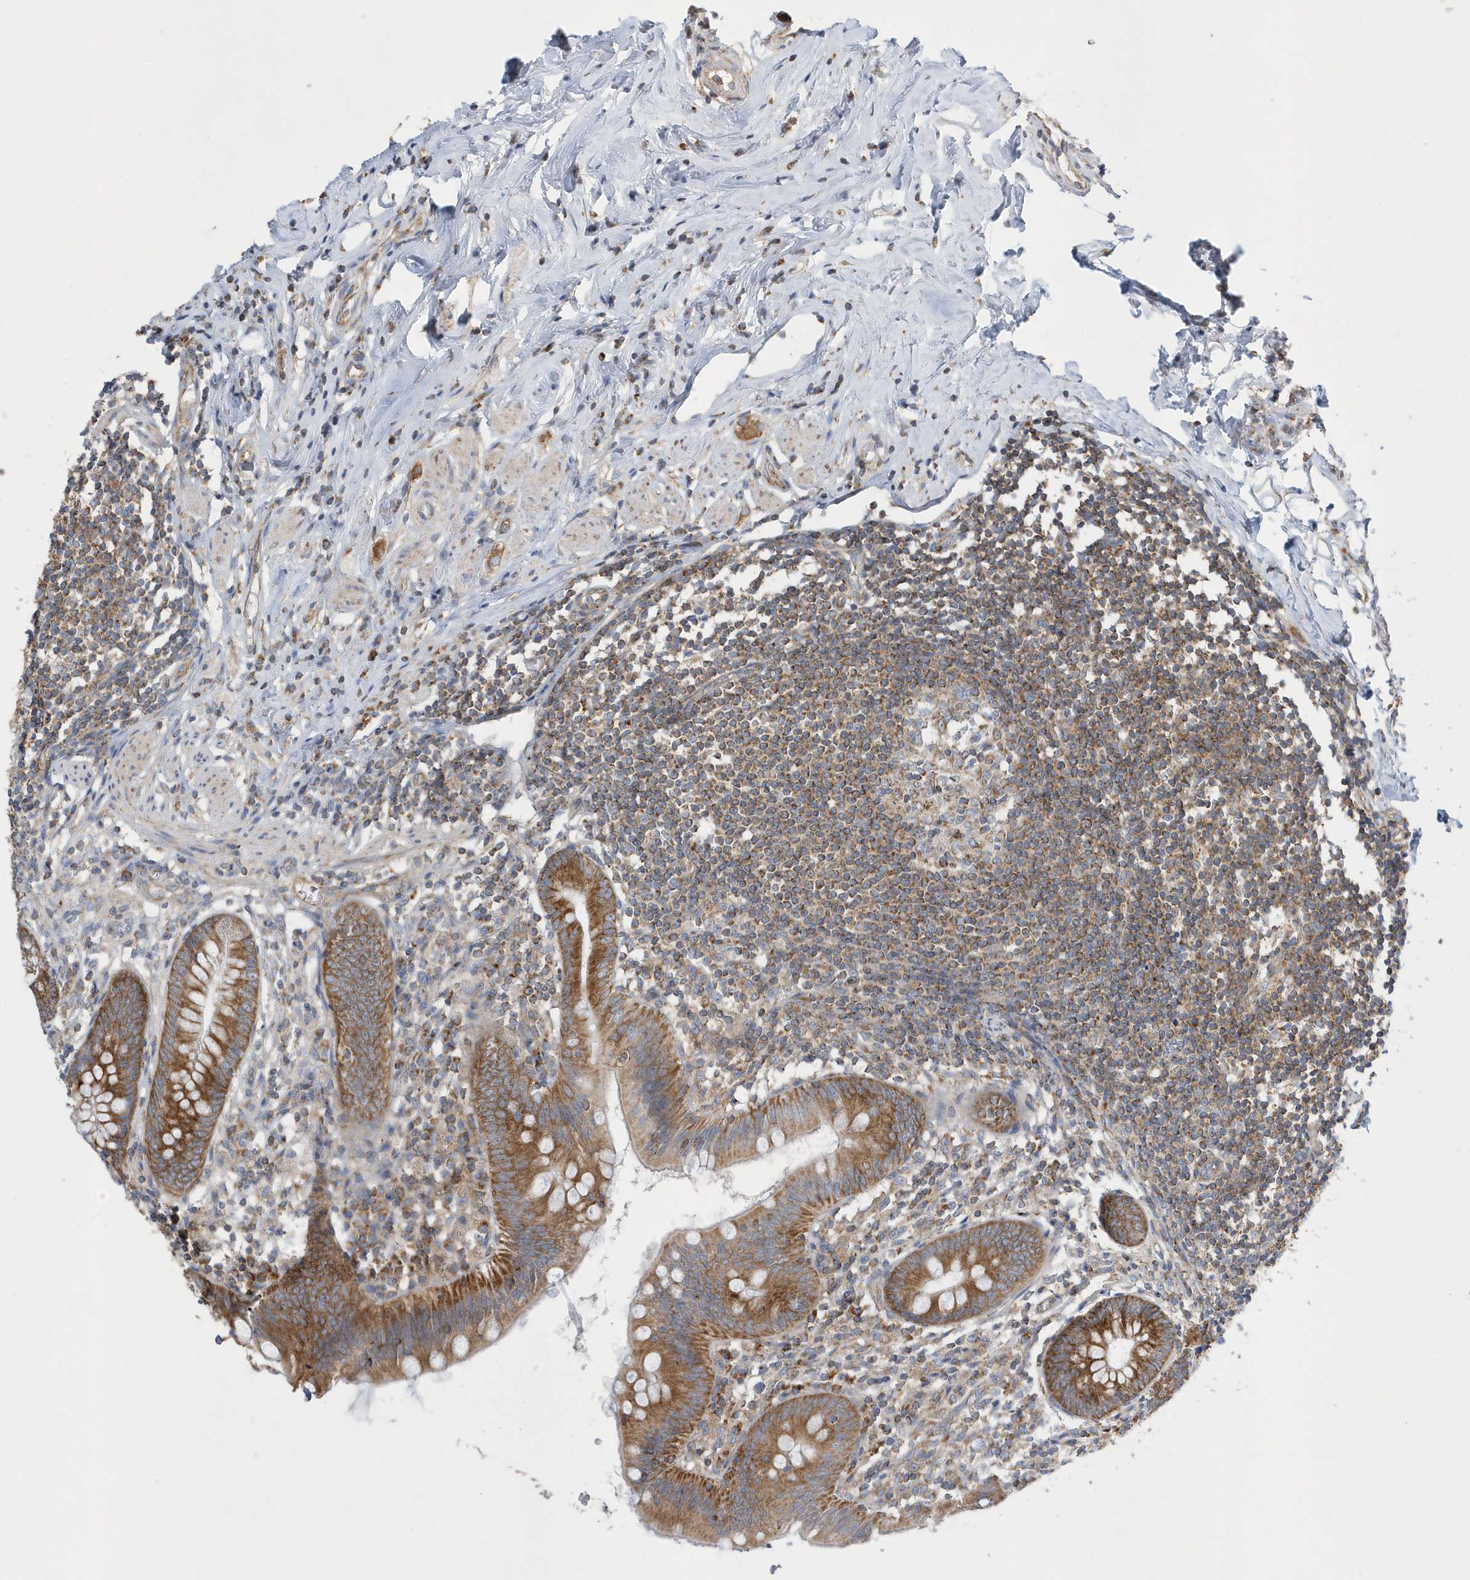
{"staining": {"intensity": "strong", "quantity": ">75%", "location": "cytoplasmic/membranous"}, "tissue": "appendix", "cell_type": "Glandular cells", "image_type": "normal", "snomed": [{"axis": "morphology", "description": "Normal tissue, NOS"}, {"axis": "topography", "description": "Appendix"}], "caption": "Immunohistochemical staining of unremarkable human appendix shows high levels of strong cytoplasmic/membranous expression in approximately >75% of glandular cells.", "gene": "SPATA5", "patient": {"sex": "female", "age": 62}}